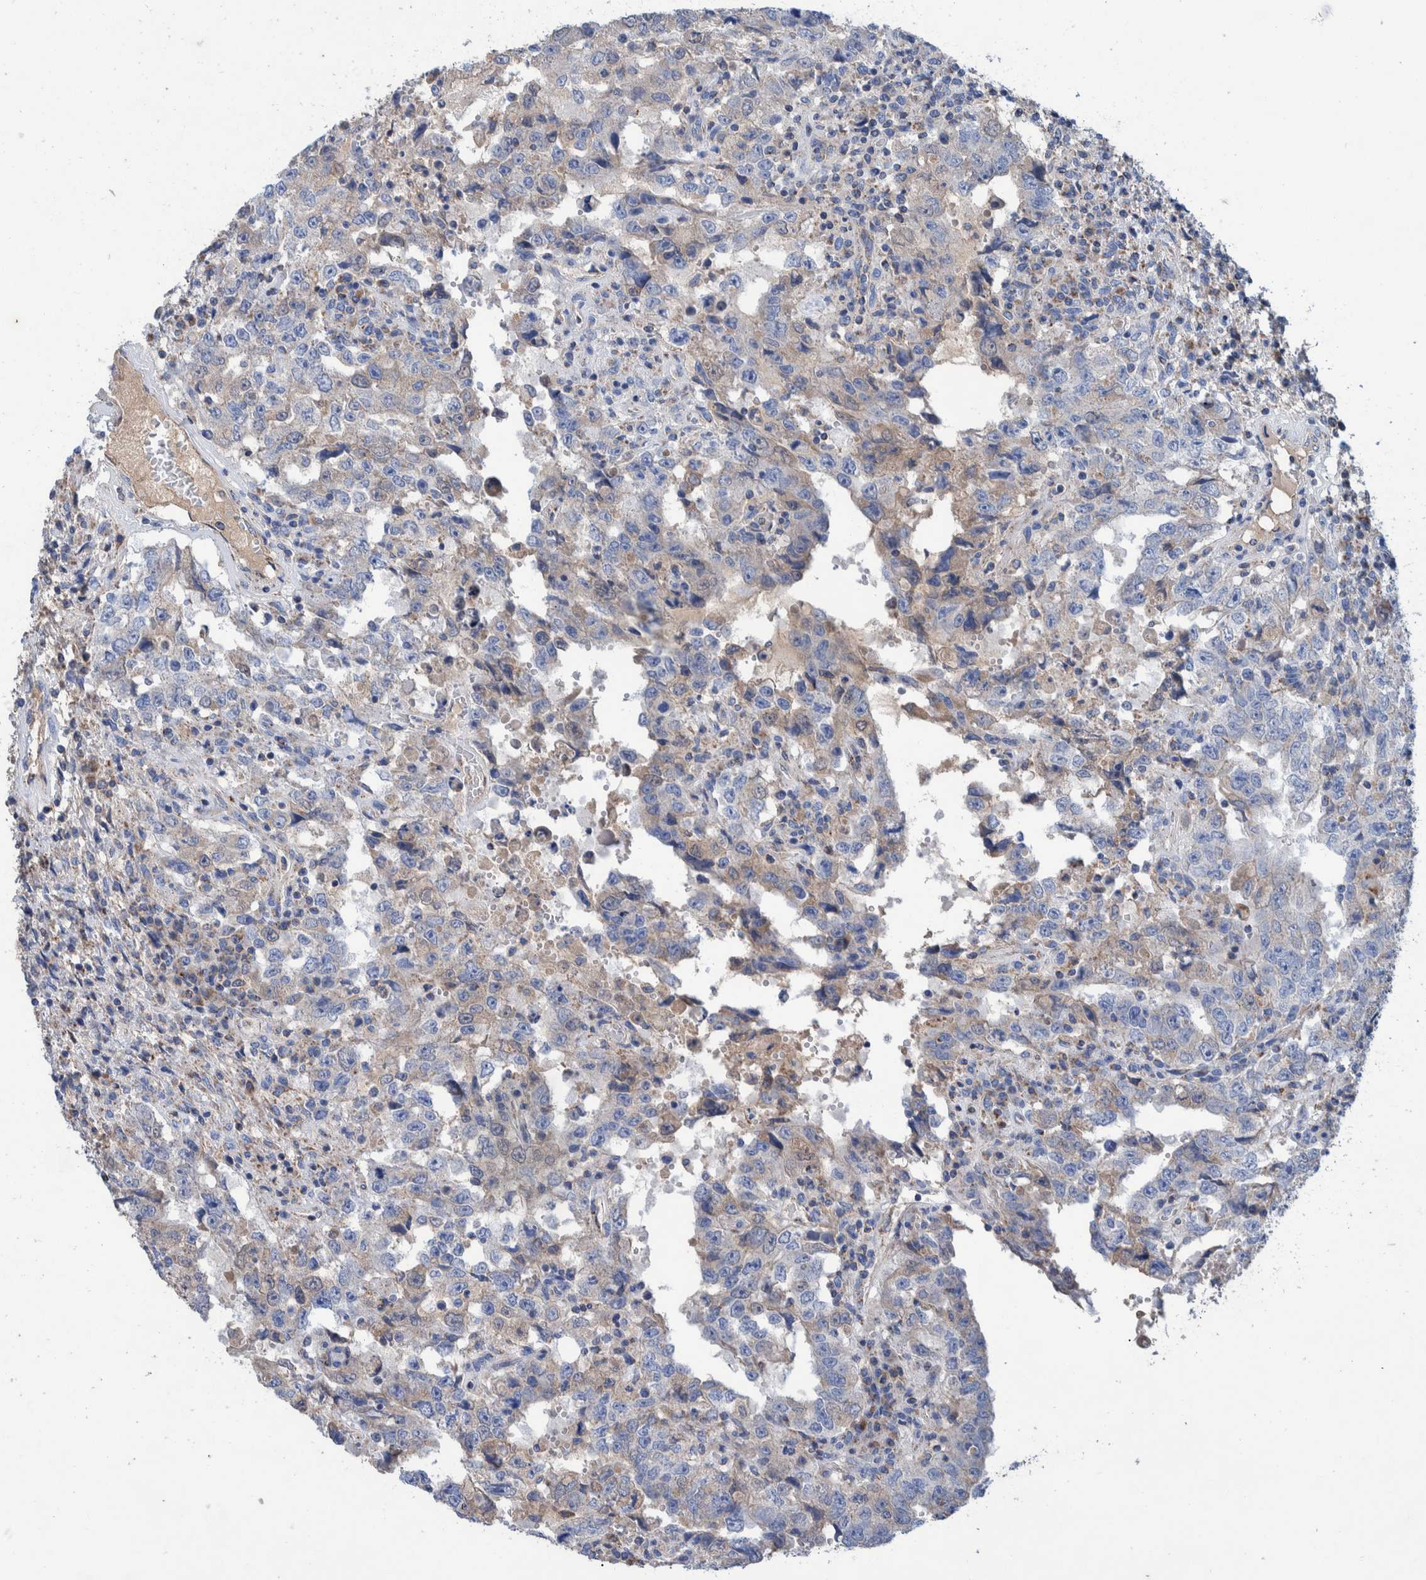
{"staining": {"intensity": "negative", "quantity": "none", "location": "none"}, "tissue": "testis cancer", "cell_type": "Tumor cells", "image_type": "cancer", "snomed": [{"axis": "morphology", "description": "Carcinoma, Embryonal, NOS"}, {"axis": "topography", "description": "Testis"}], "caption": "Photomicrograph shows no protein positivity in tumor cells of embryonal carcinoma (testis) tissue. (Brightfield microscopy of DAB IHC at high magnification).", "gene": "DECR1", "patient": {"sex": "male", "age": 26}}